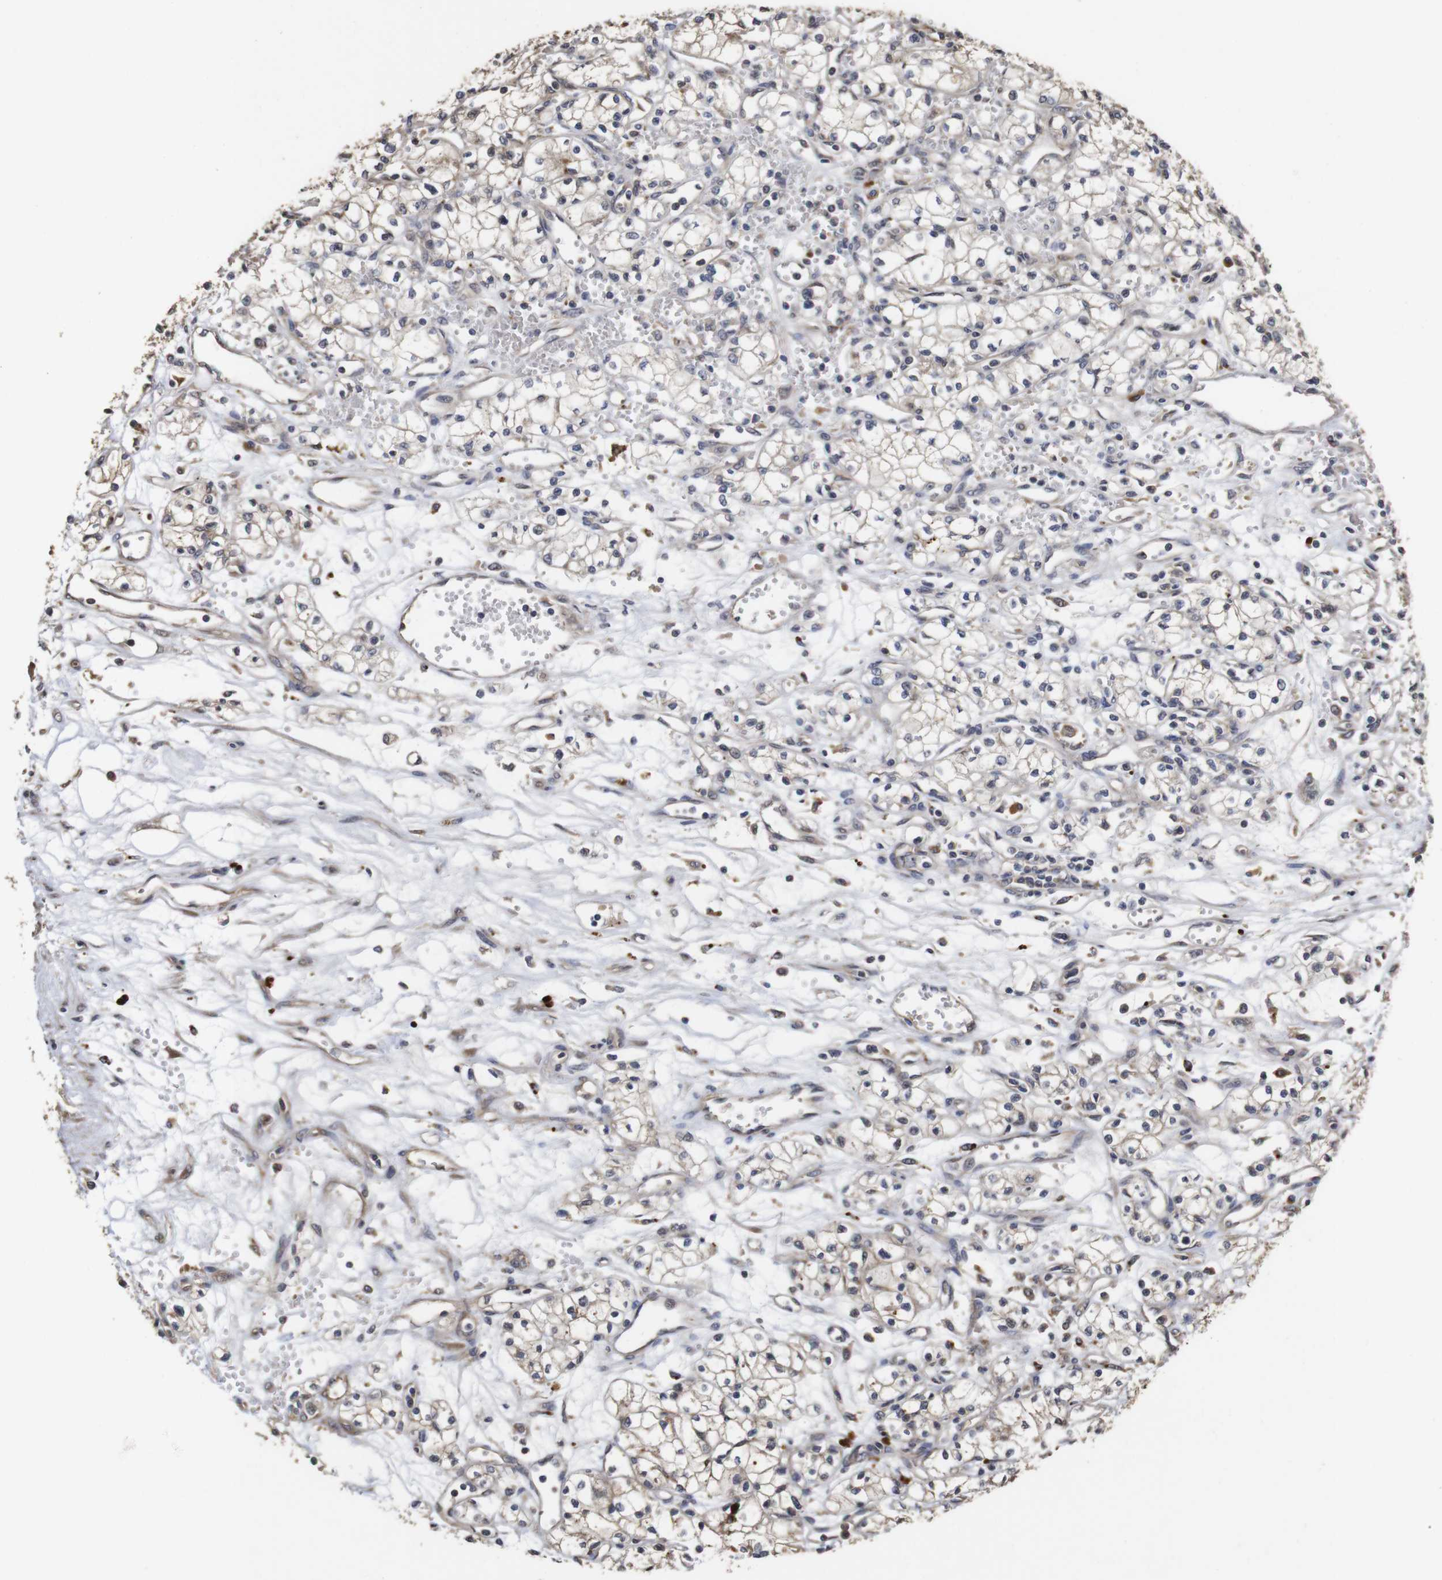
{"staining": {"intensity": "weak", "quantity": "<25%", "location": "cytoplasmic/membranous"}, "tissue": "renal cancer", "cell_type": "Tumor cells", "image_type": "cancer", "snomed": [{"axis": "morphology", "description": "Normal tissue, NOS"}, {"axis": "morphology", "description": "Adenocarcinoma, NOS"}, {"axis": "topography", "description": "Kidney"}], "caption": "Protein analysis of adenocarcinoma (renal) exhibits no significant staining in tumor cells.", "gene": "PTPN14", "patient": {"sex": "male", "age": 59}}